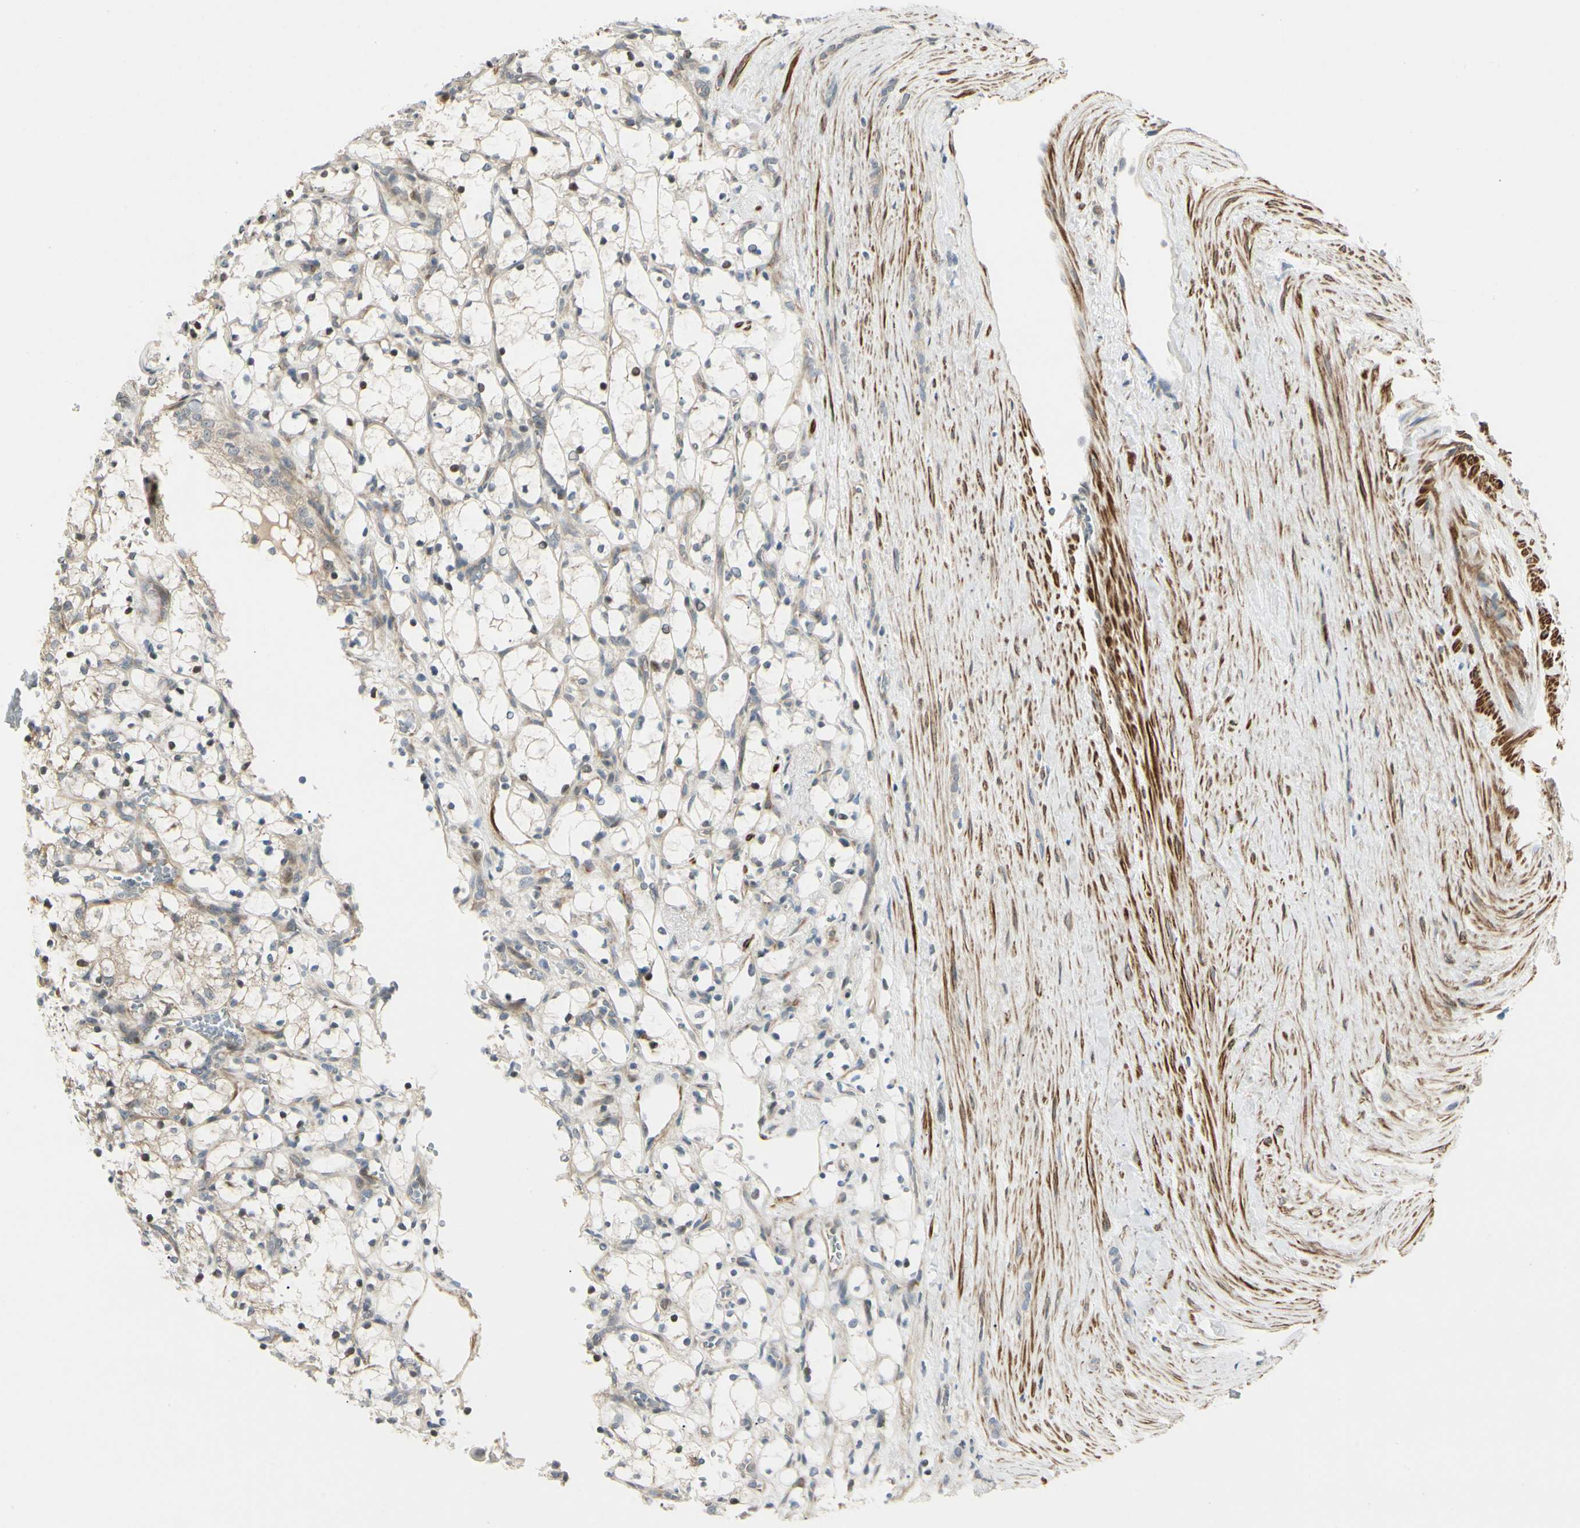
{"staining": {"intensity": "weak", "quantity": "25%-75%", "location": "cytoplasmic/membranous"}, "tissue": "renal cancer", "cell_type": "Tumor cells", "image_type": "cancer", "snomed": [{"axis": "morphology", "description": "Adenocarcinoma, NOS"}, {"axis": "topography", "description": "Kidney"}], "caption": "Weak cytoplasmic/membranous protein staining is identified in approximately 25%-75% of tumor cells in renal cancer.", "gene": "P4HA3", "patient": {"sex": "female", "age": 69}}